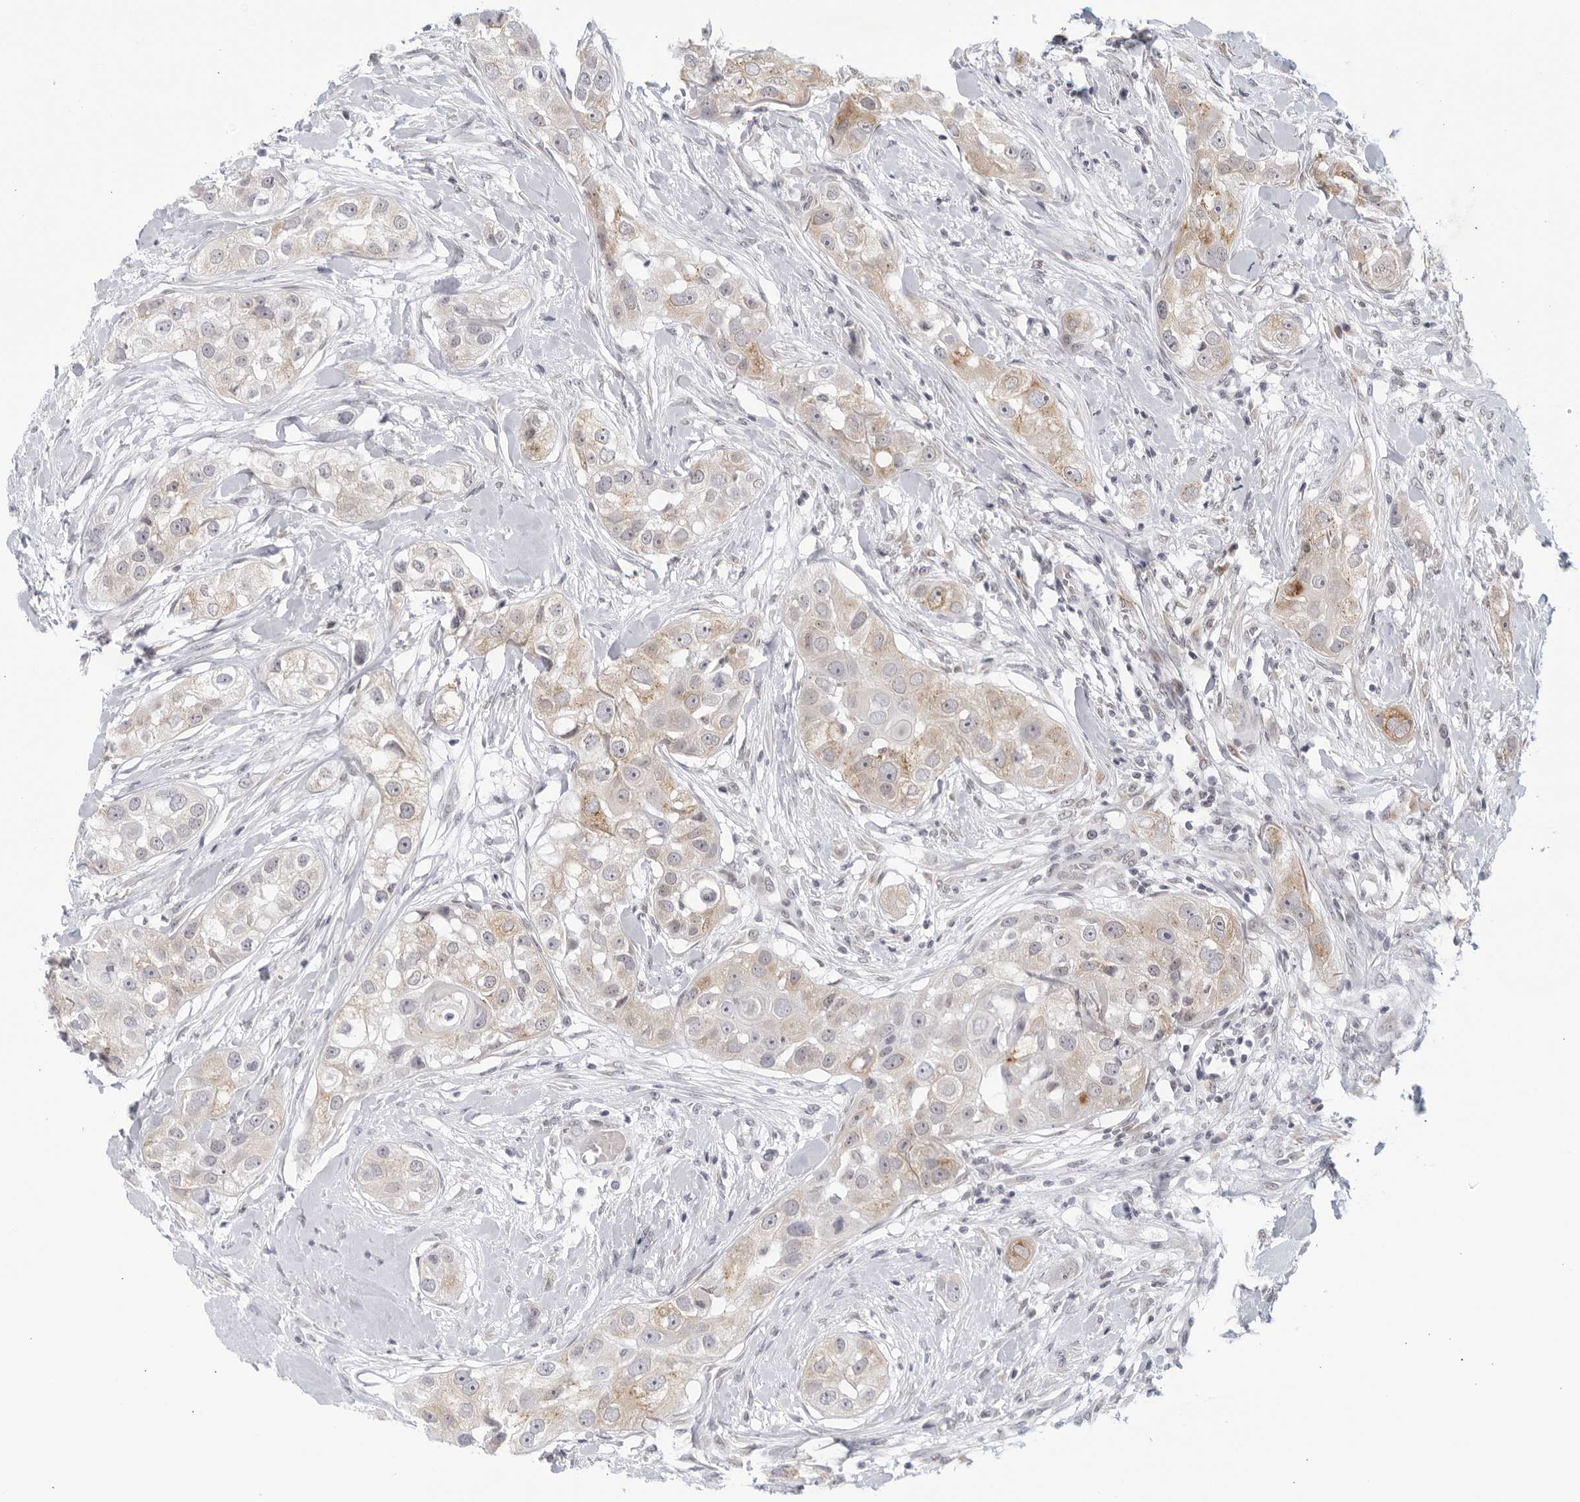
{"staining": {"intensity": "weak", "quantity": "25%-75%", "location": "cytoplasmic/membranous"}, "tissue": "head and neck cancer", "cell_type": "Tumor cells", "image_type": "cancer", "snomed": [{"axis": "morphology", "description": "Normal tissue, NOS"}, {"axis": "morphology", "description": "Squamous cell carcinoma, NOS"}, {"axis": "topography", "description": "Skeletal muscle"}, {"axis": "topography", "description": "Head-Neck"}], "caption": "Immunohistochemical staining of human head and neck squamous cell carcinoma exhibits low levels of weak cytoplasmic/membranous positivity in approximately 25%-75% of tumor cells. (DAB (3,3'-diaminobenzidine) IHC, brown staining for protein, blue staining for nuclei).", "gene": "WDTC1", "patient": {"sex": "male", "age": 51}}